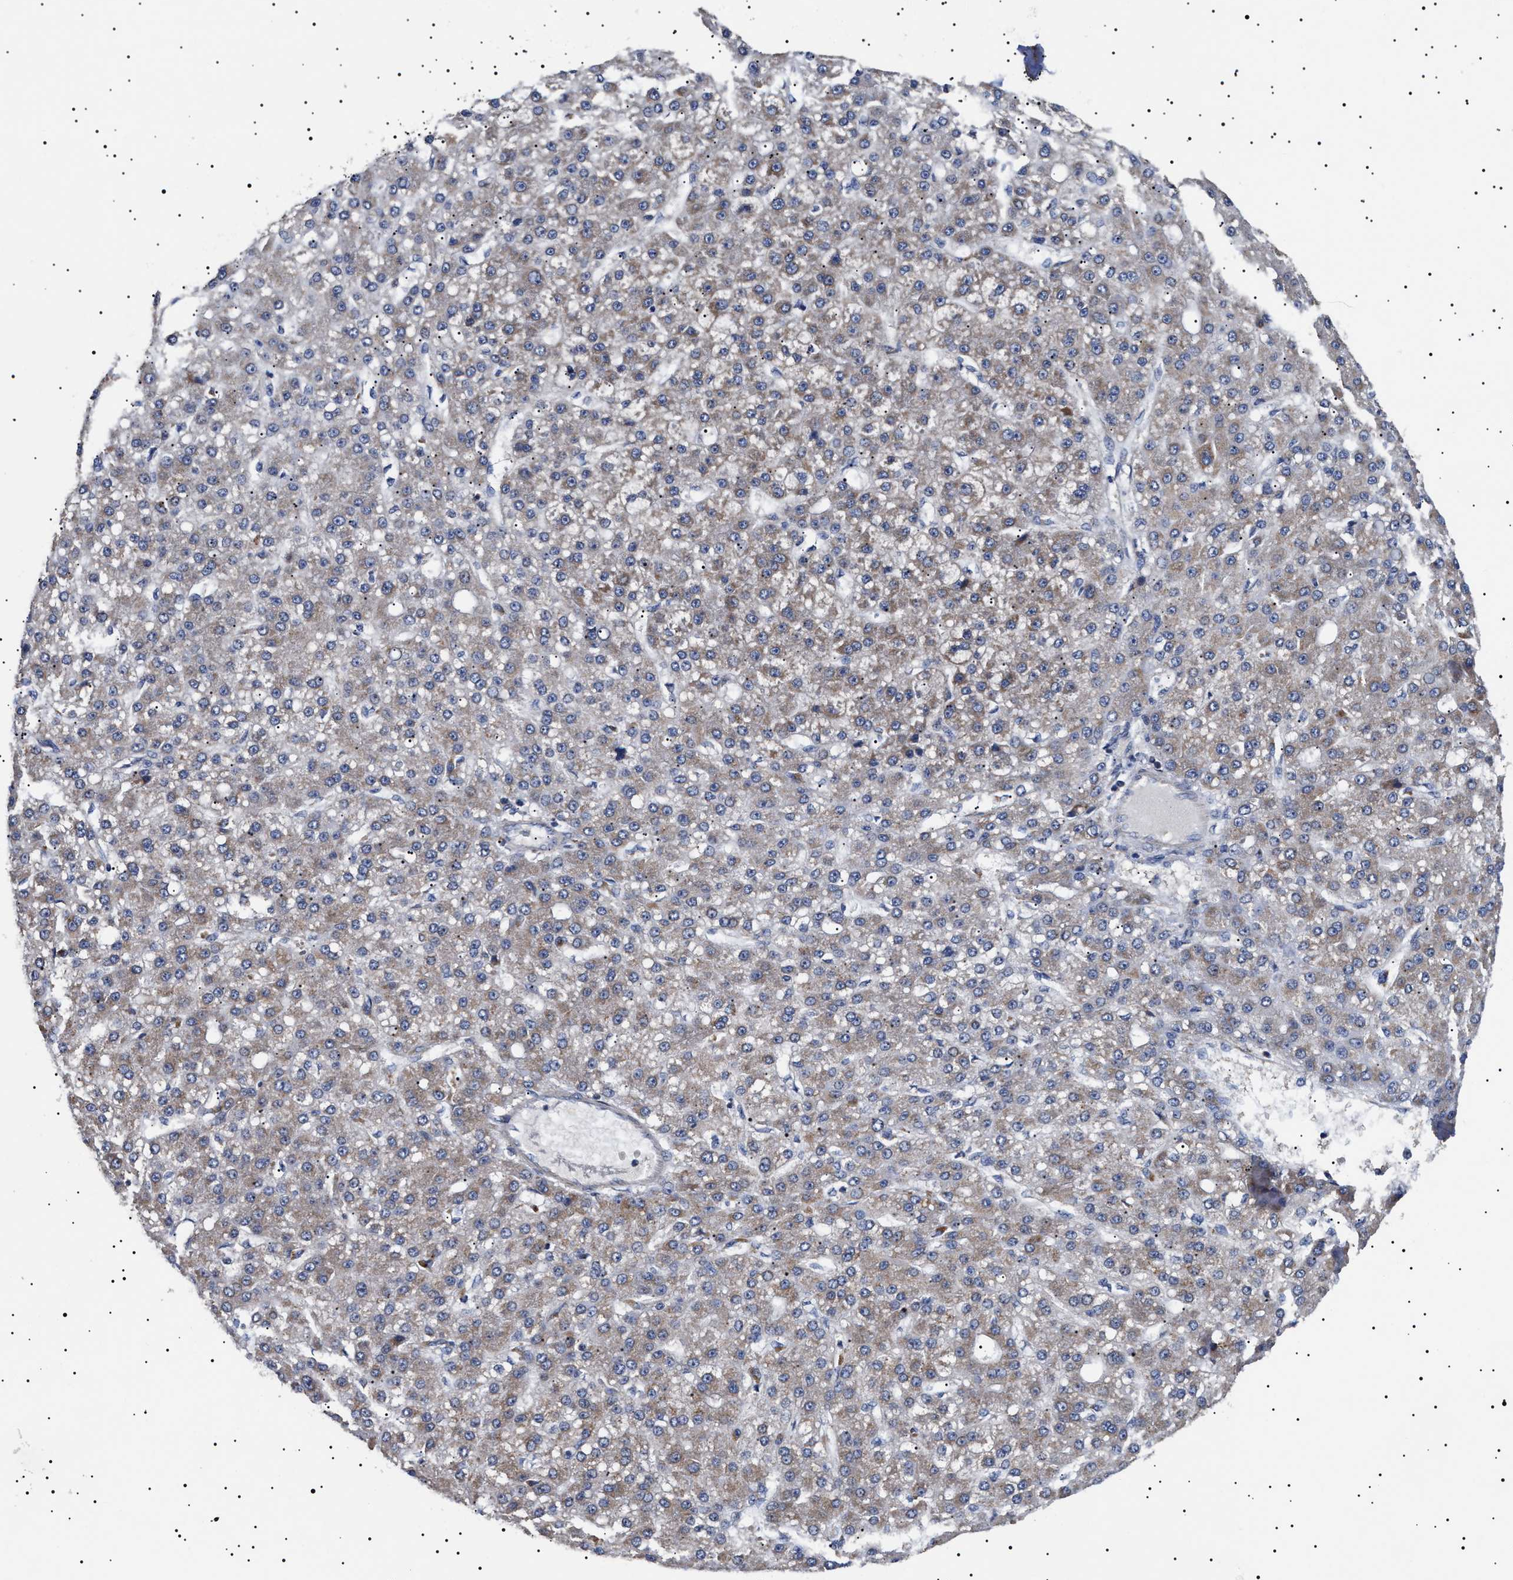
{"staining": {"intensity": "weak", "quantity": "25%-75%", "location": "cytoplasmic/membranous"}, "tissue": "liver cancer", "cell_type": "Tumor cells", "image_type": "cancer", "snomed": [{"axis": "morphology", "description": "Carcinoma, Hepatocellular, NOS"}, {"axis": "topography", "description": "Liver"}], "caption": "Approximately 25%-75% of tumor cells in liver cancer exhibit weak cytoplasmic/membranous protein positivity as visualized by brown immunohistochemical staining.", "gene": "RAB34", "patient": {"sex": "male", "age": 67}}